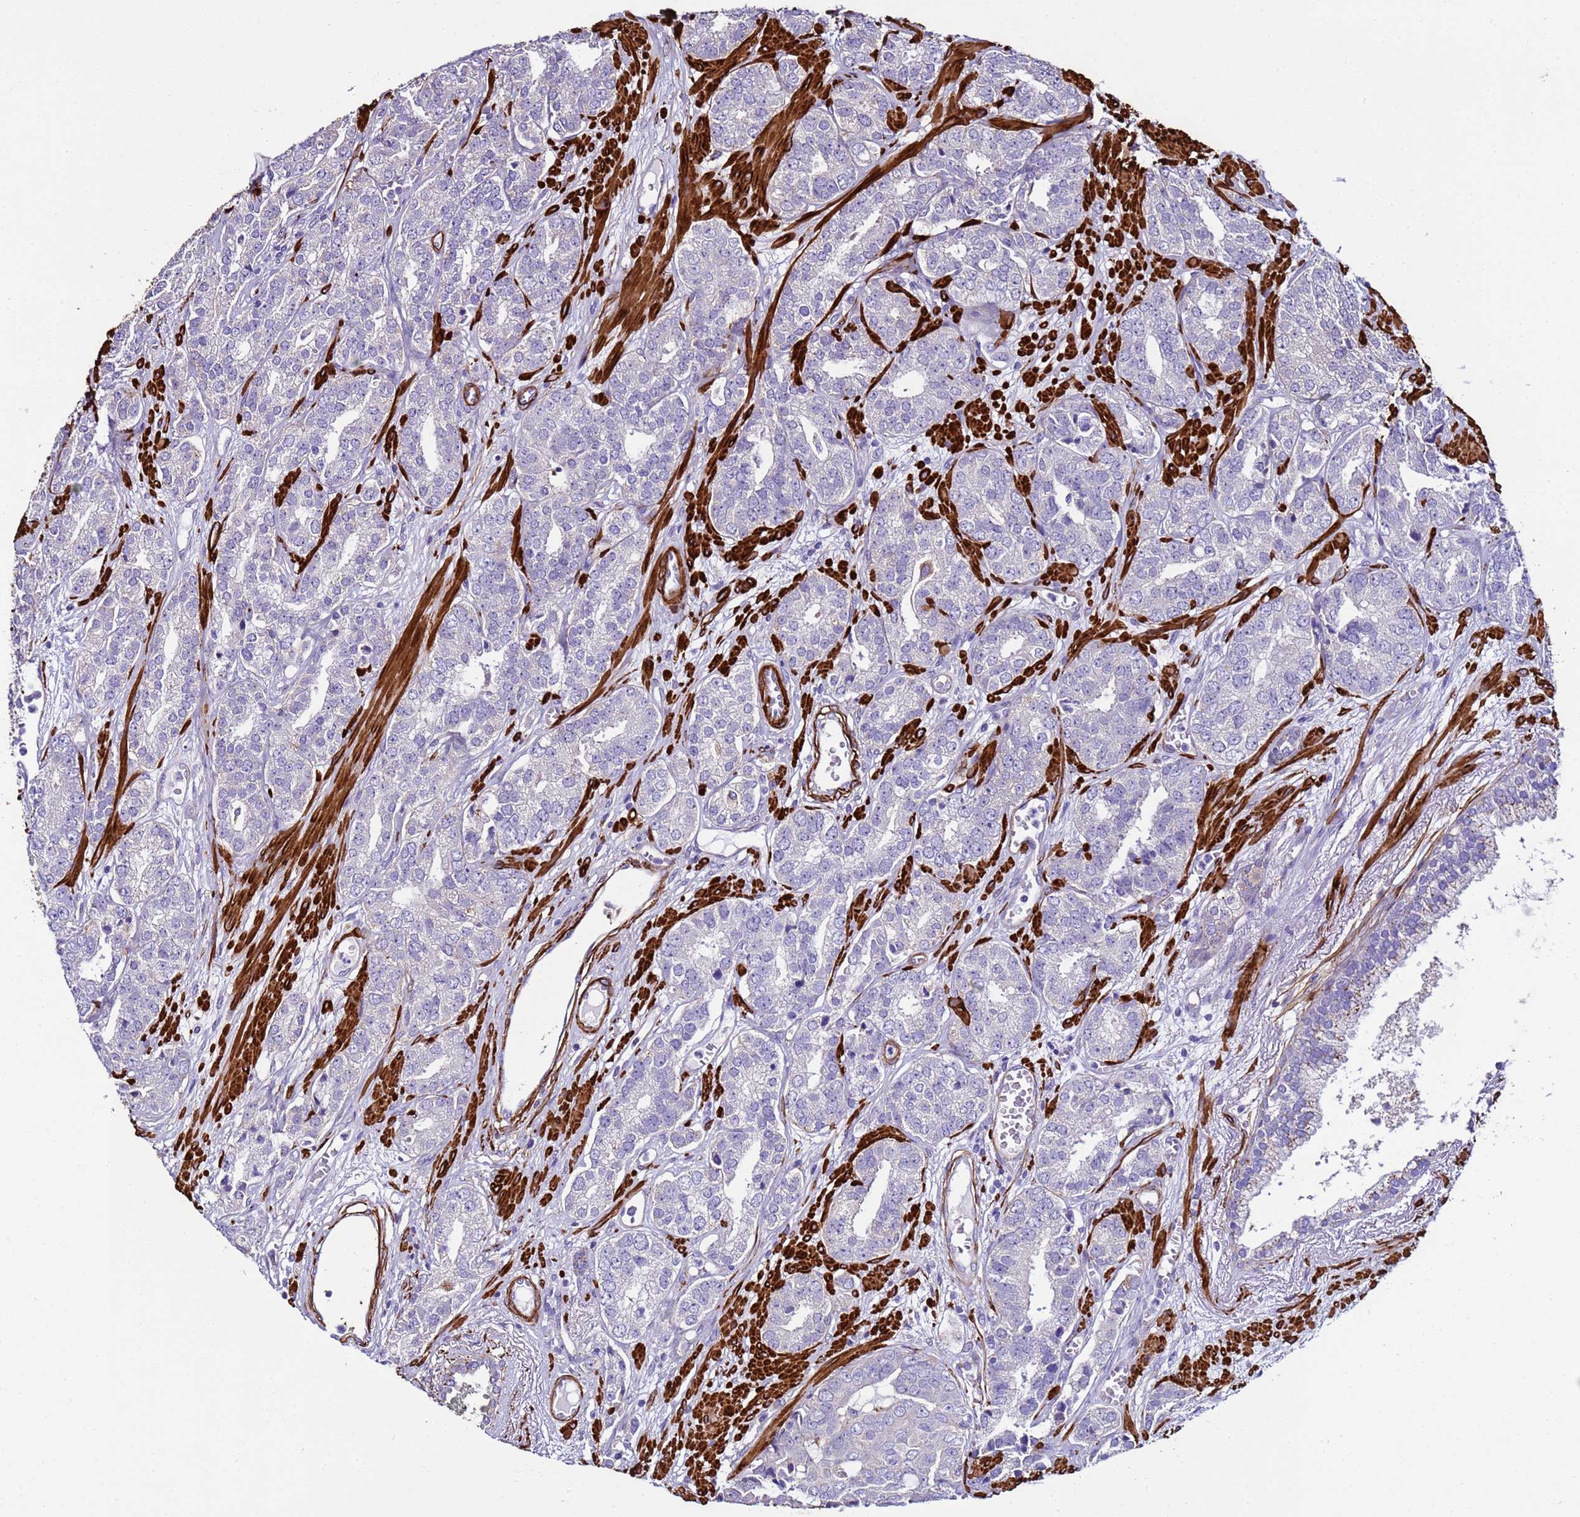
{"staining": {"intensity": "negative", "quantity": "none", "location": "none"}, "tissue": "prostate cancer", "cell_type": "Tumor cells", "image_type": "cancer", "snomed": [{"axis": "morphology", "description": "Adenocarcinoma, High grade"}, {"axis": "topography", "description": "Prostate"}], "caption": "IHC photomicrograph of human prostate cancer stained for a protein (brown), which reveals no expression in tumor cells.", "gene": "RABL2B", "patient": {"sex": "male", "age": 71}}